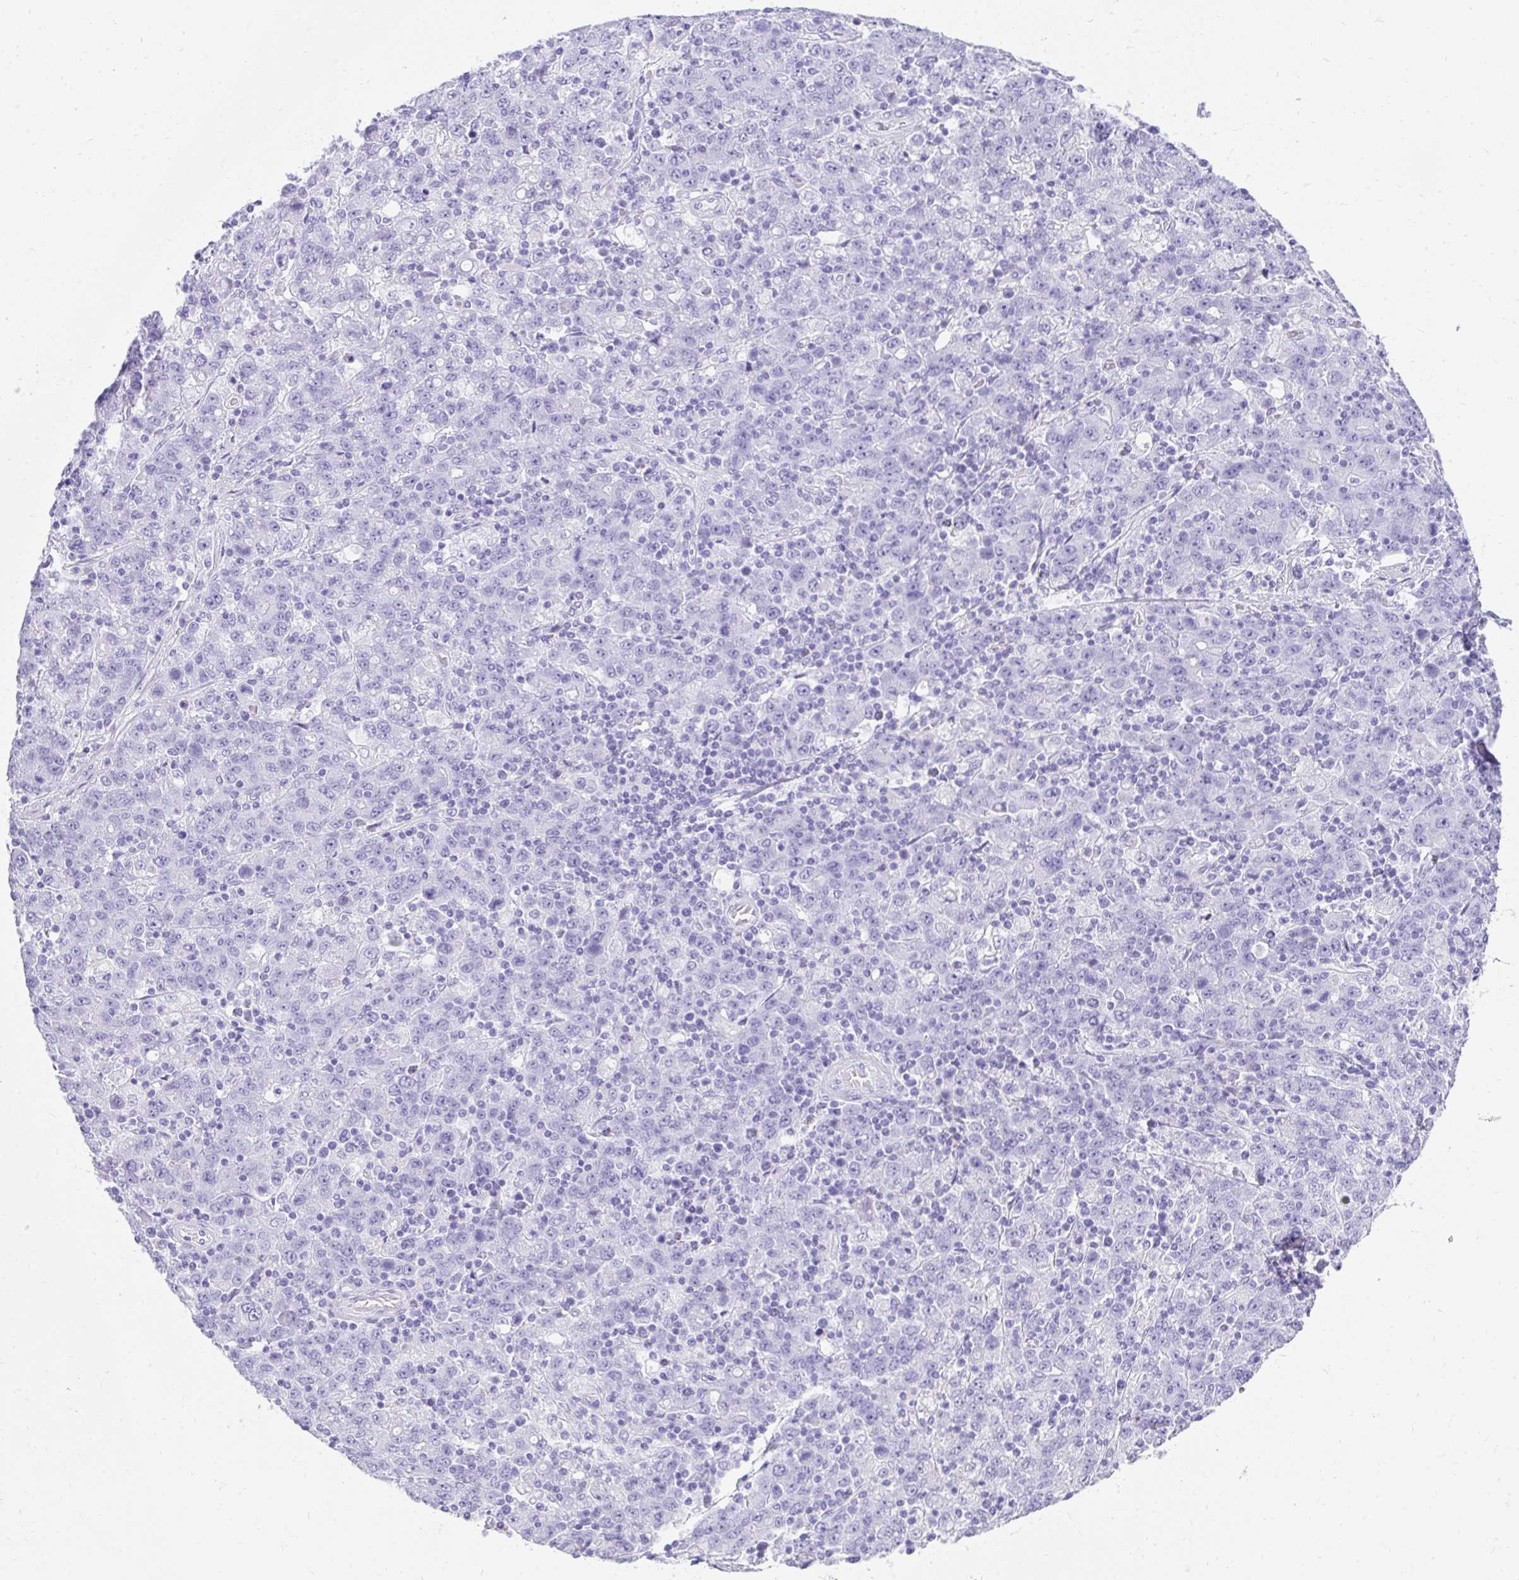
{"staining": {"intensity": "negative", "quantity": "none", "location": "none"}, "tissue": "stomach cancer", "cell_type": "Tumor cells", "image_type": "cancer", "snomed": [{"axis": "morphology", "description": "Adenocarcinoma, NOS"}, {"axis": "topography", "description": "Stomach, upper"}], "caption": "An IHC image of stomach cancer is shown. There is no staining in tumor cells of stomach cancer. Nuclei are stained in blue.", "gene": "TNNT1", "patient": {"sex": "male", "age": 69}}